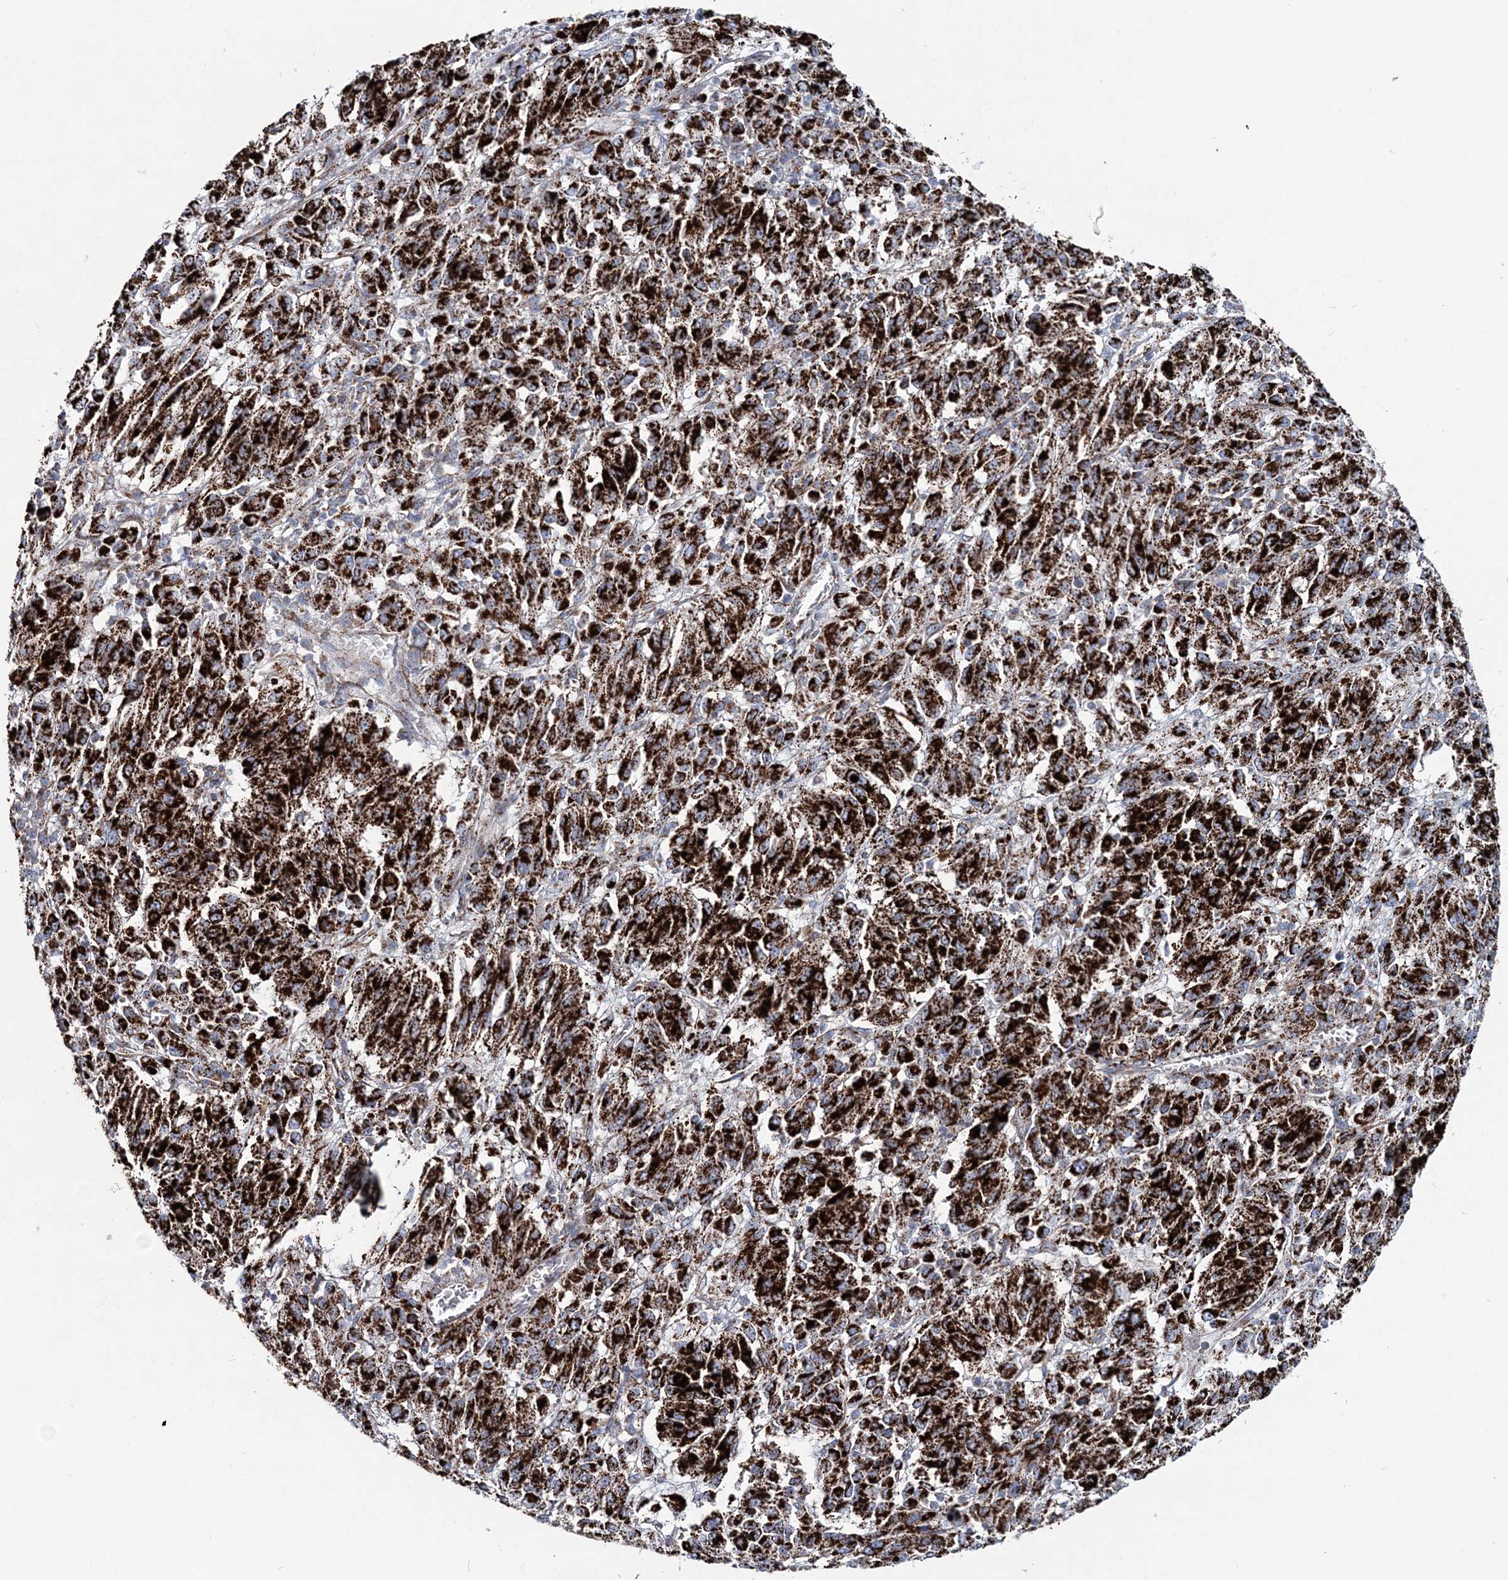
{"staining": {"intensity": "strong", "quantity": ">75%", "location": "cytoplasmic/membranous"}, "tissue": "melanoma", "cell_type": "Tumor cells", "image_type": "cancer", "snomed": [{"axis": "morphology", "description": "Malignant melanoma, Metastatic site"}, {"axis": "topography", "description": "Lung"}], "caption": "Brown immunohistochemical staining in human melanoma displays strong cytoplasmic/membranous positivity in approximately >75% of tumor cells.", "gene": "ARHGAP6", "patient": {"sex": "male", "age": 64}}